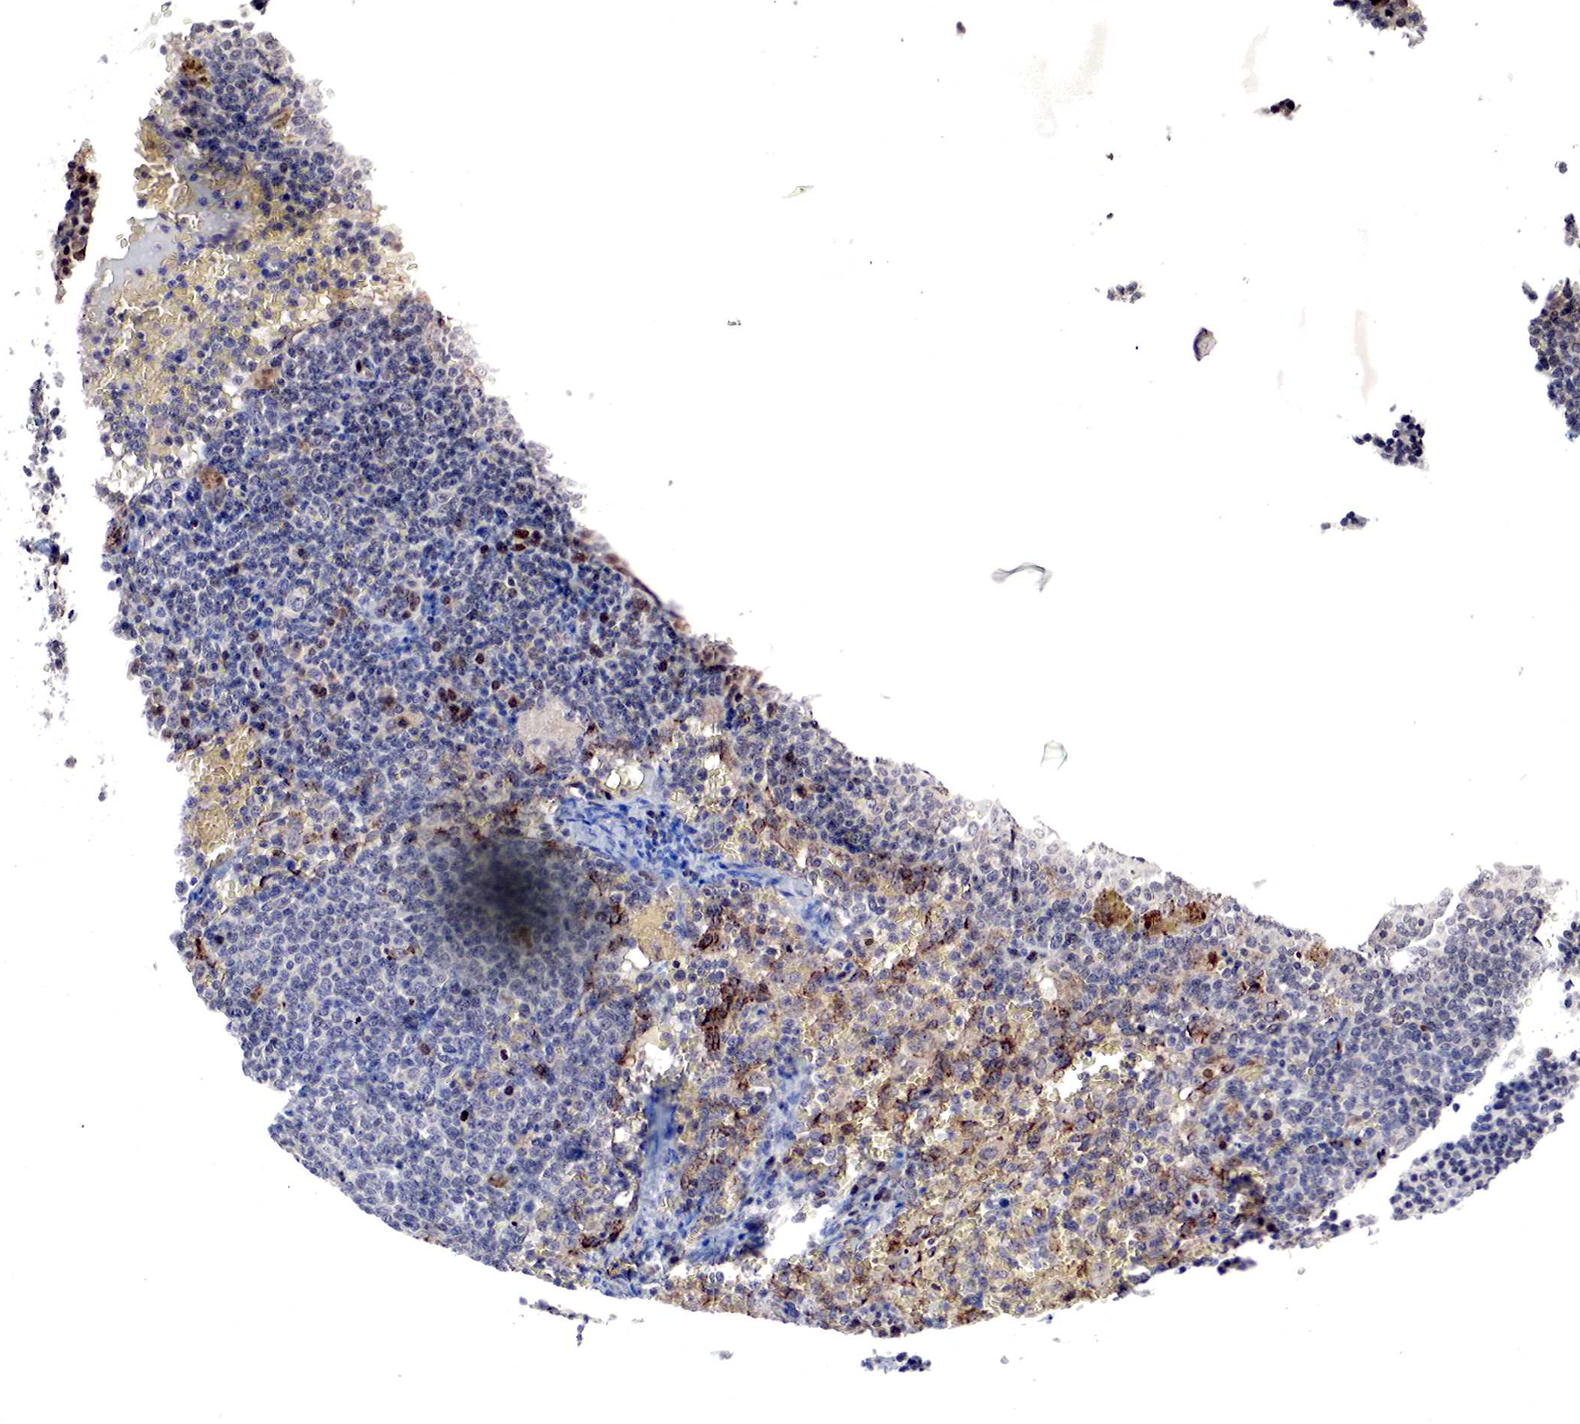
{"staining": {"intensity": "negative", "quantity": "none", "location": "none"}, "tissue": "lymphoma", "cell_type": "Tumor cells", "image_type": "cancer", "snomed": [{"axis": "morphology", "description": "Malignant lymphoma, non-Hodgkin's type, High grade"}, {"axis": "topography", "description": "Lymph node"}], "caption": "This is a image of immunohistochemistry (IHC) staining of lymphoma, which shows no expression in tumor cells.", "gene": "DACH2", "patient": {"sex": "female", "age": 76}}